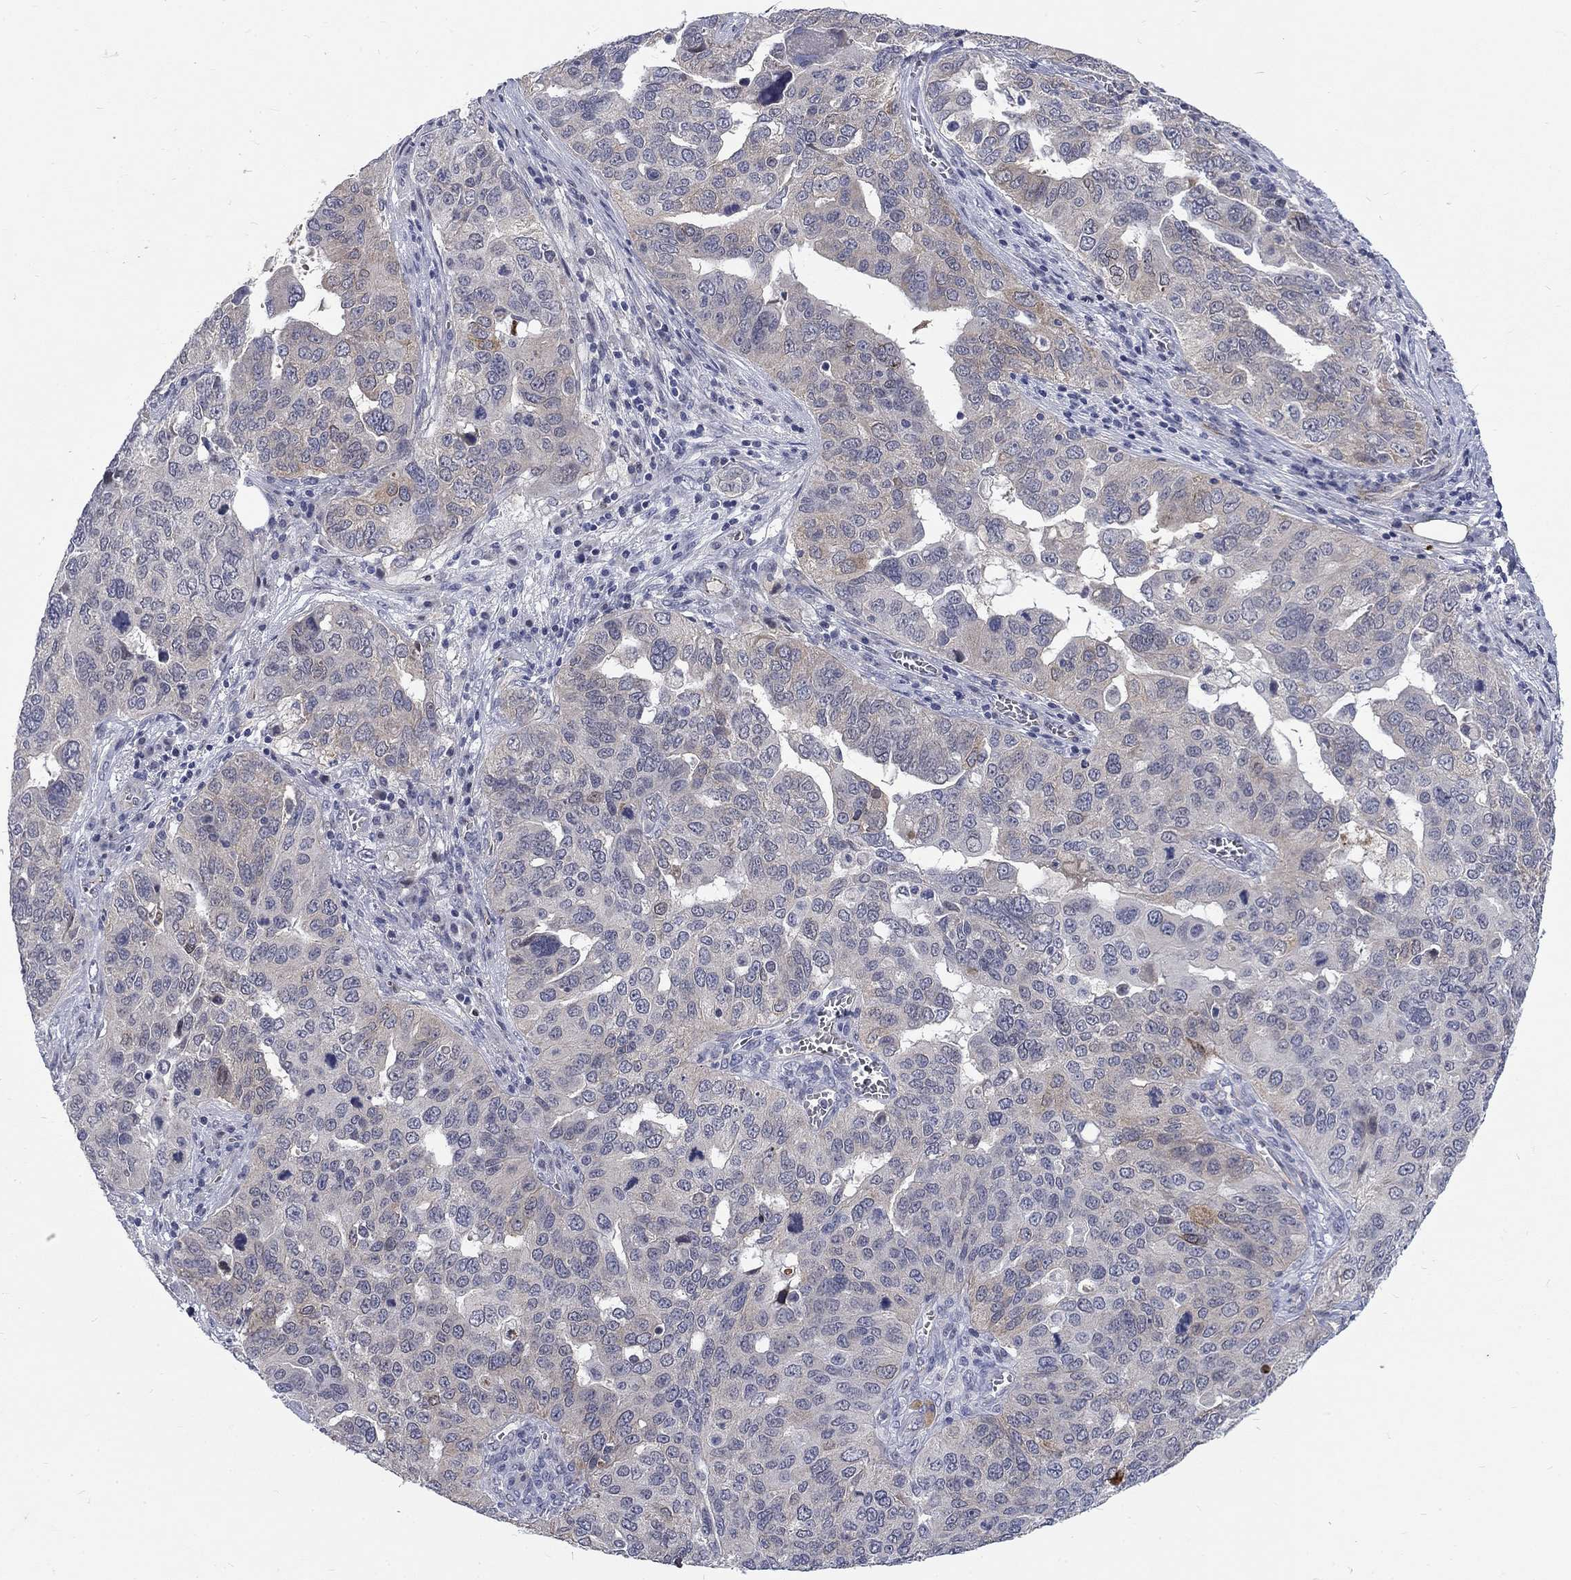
{"staining": {"intensity": "moderate", "quantity": "<25%", "location": "cytoplasmic/membranous"}, "tissue": "ovarian cancer", "cell_type": "Tumor cells", "image_type": "cancer", "snomed": [{"axis": "morphology", "description": "Carcinoma, endometroid"}, {"axis": "topography", "description": "Soft tissue"}, {"axis": "topography", "description": "Ovary"}], "caption": "Immunohistochemical staining of human ovarian endometroid carcinoma shows low levels of moderate cytoplasmic/membranous expression in approximately <25% of tumor cells. (DAB = brown stain, brightfield microscopy at high magnification).", "gene": "PHKA1", "patient": {"sex": "female", "age": 52}}